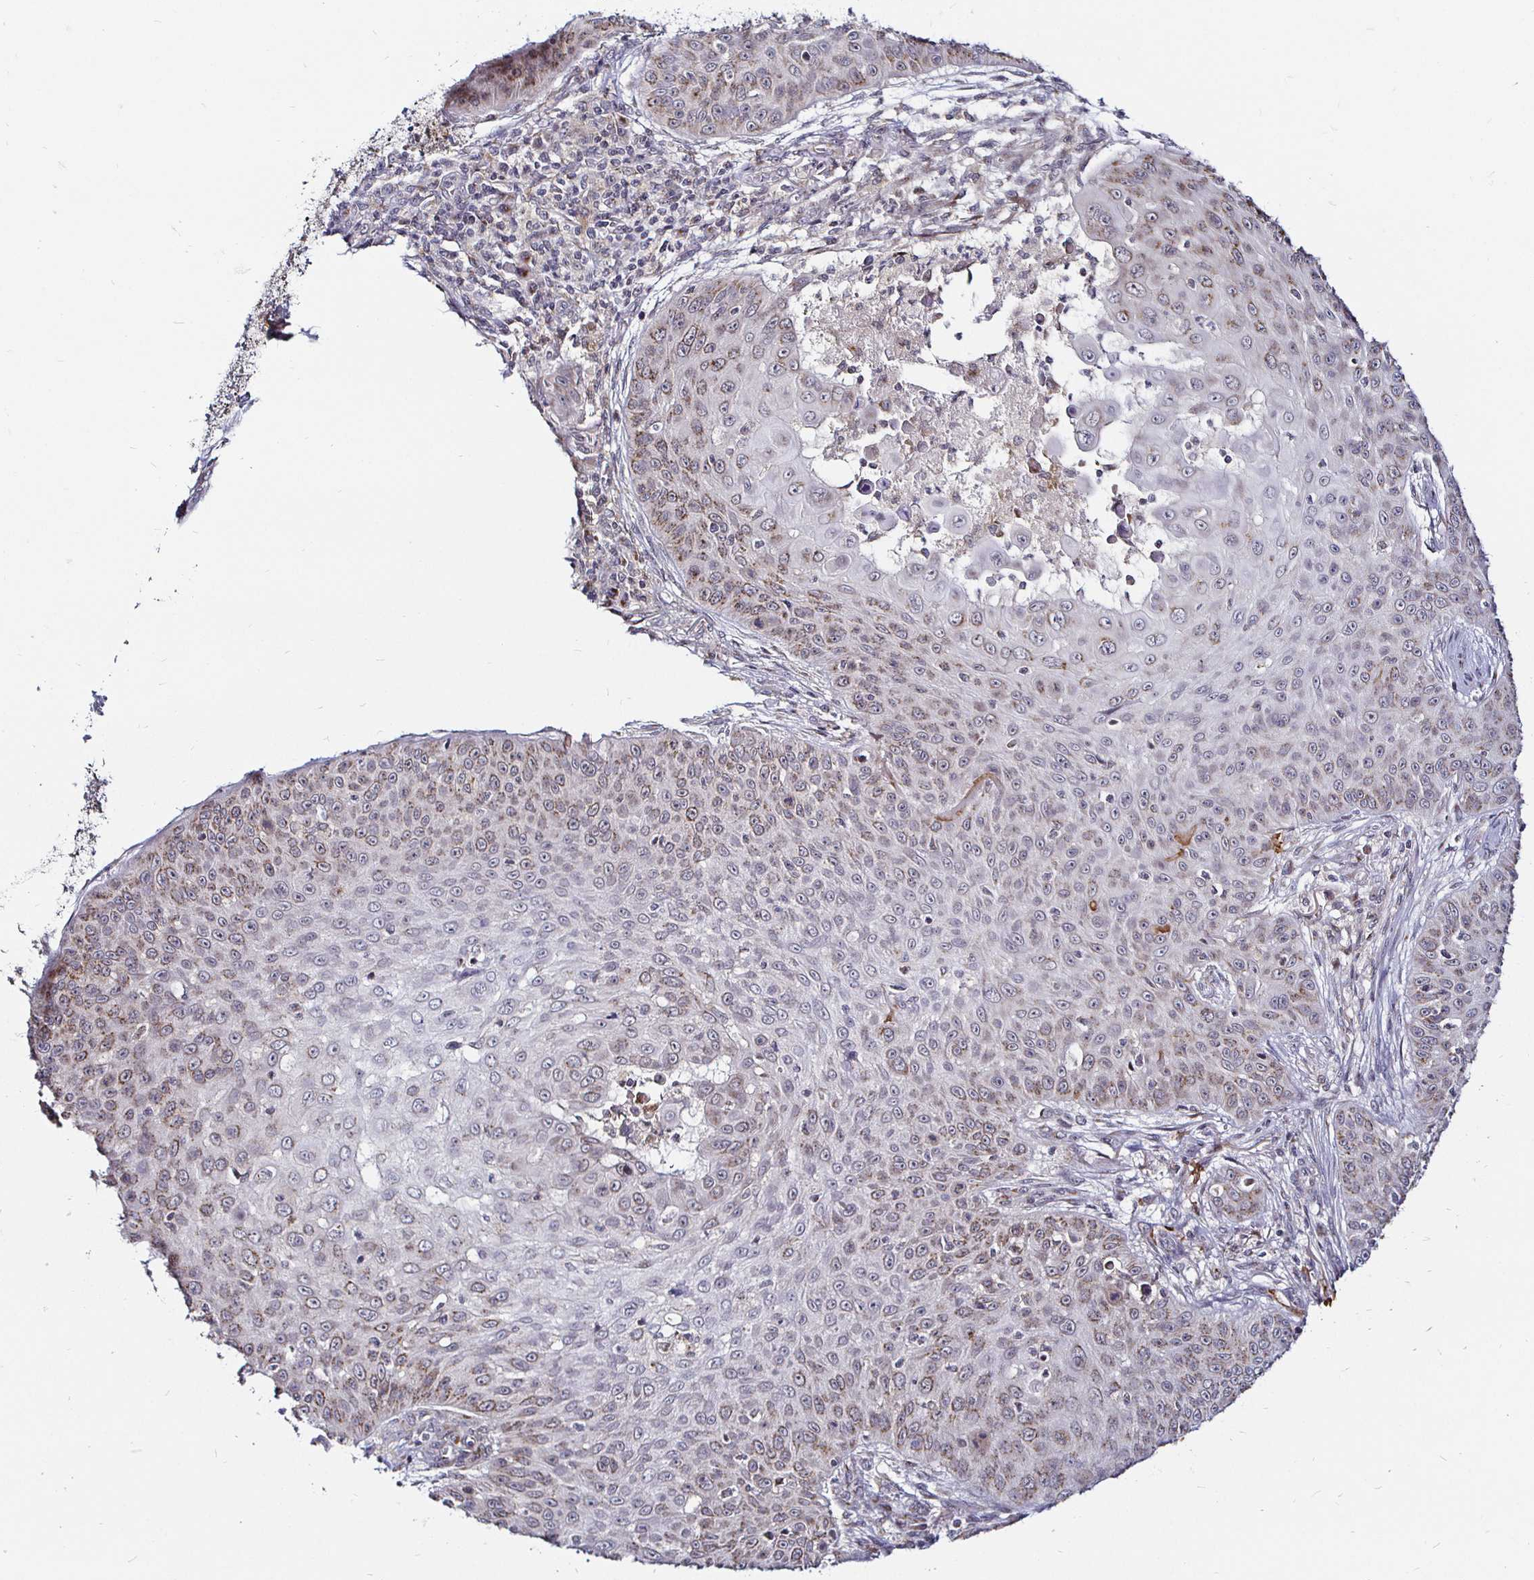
{"staining": {"intensity": "moderate", "quantity": "25%-75%", "location": "cytoplasmic/membranous"}, "tissue": "skin cancer", "cell_type": "Tumor cells", "image_type": "cancer", "snomed": [{"axis": "morphology", "description": "Squamous cell carcinoma, NOS"}, {"axis": "topography", "description": "Skin"}], "caption": "This is a photomicrograph of immunohistochemistry staining of squamous cell carcinoma (skin), which shows moderate positivity in the cytoplasmic/membranous of tumor cells.", "gene": "ATG3", "patient": {"sex": "male", "age": 82}}